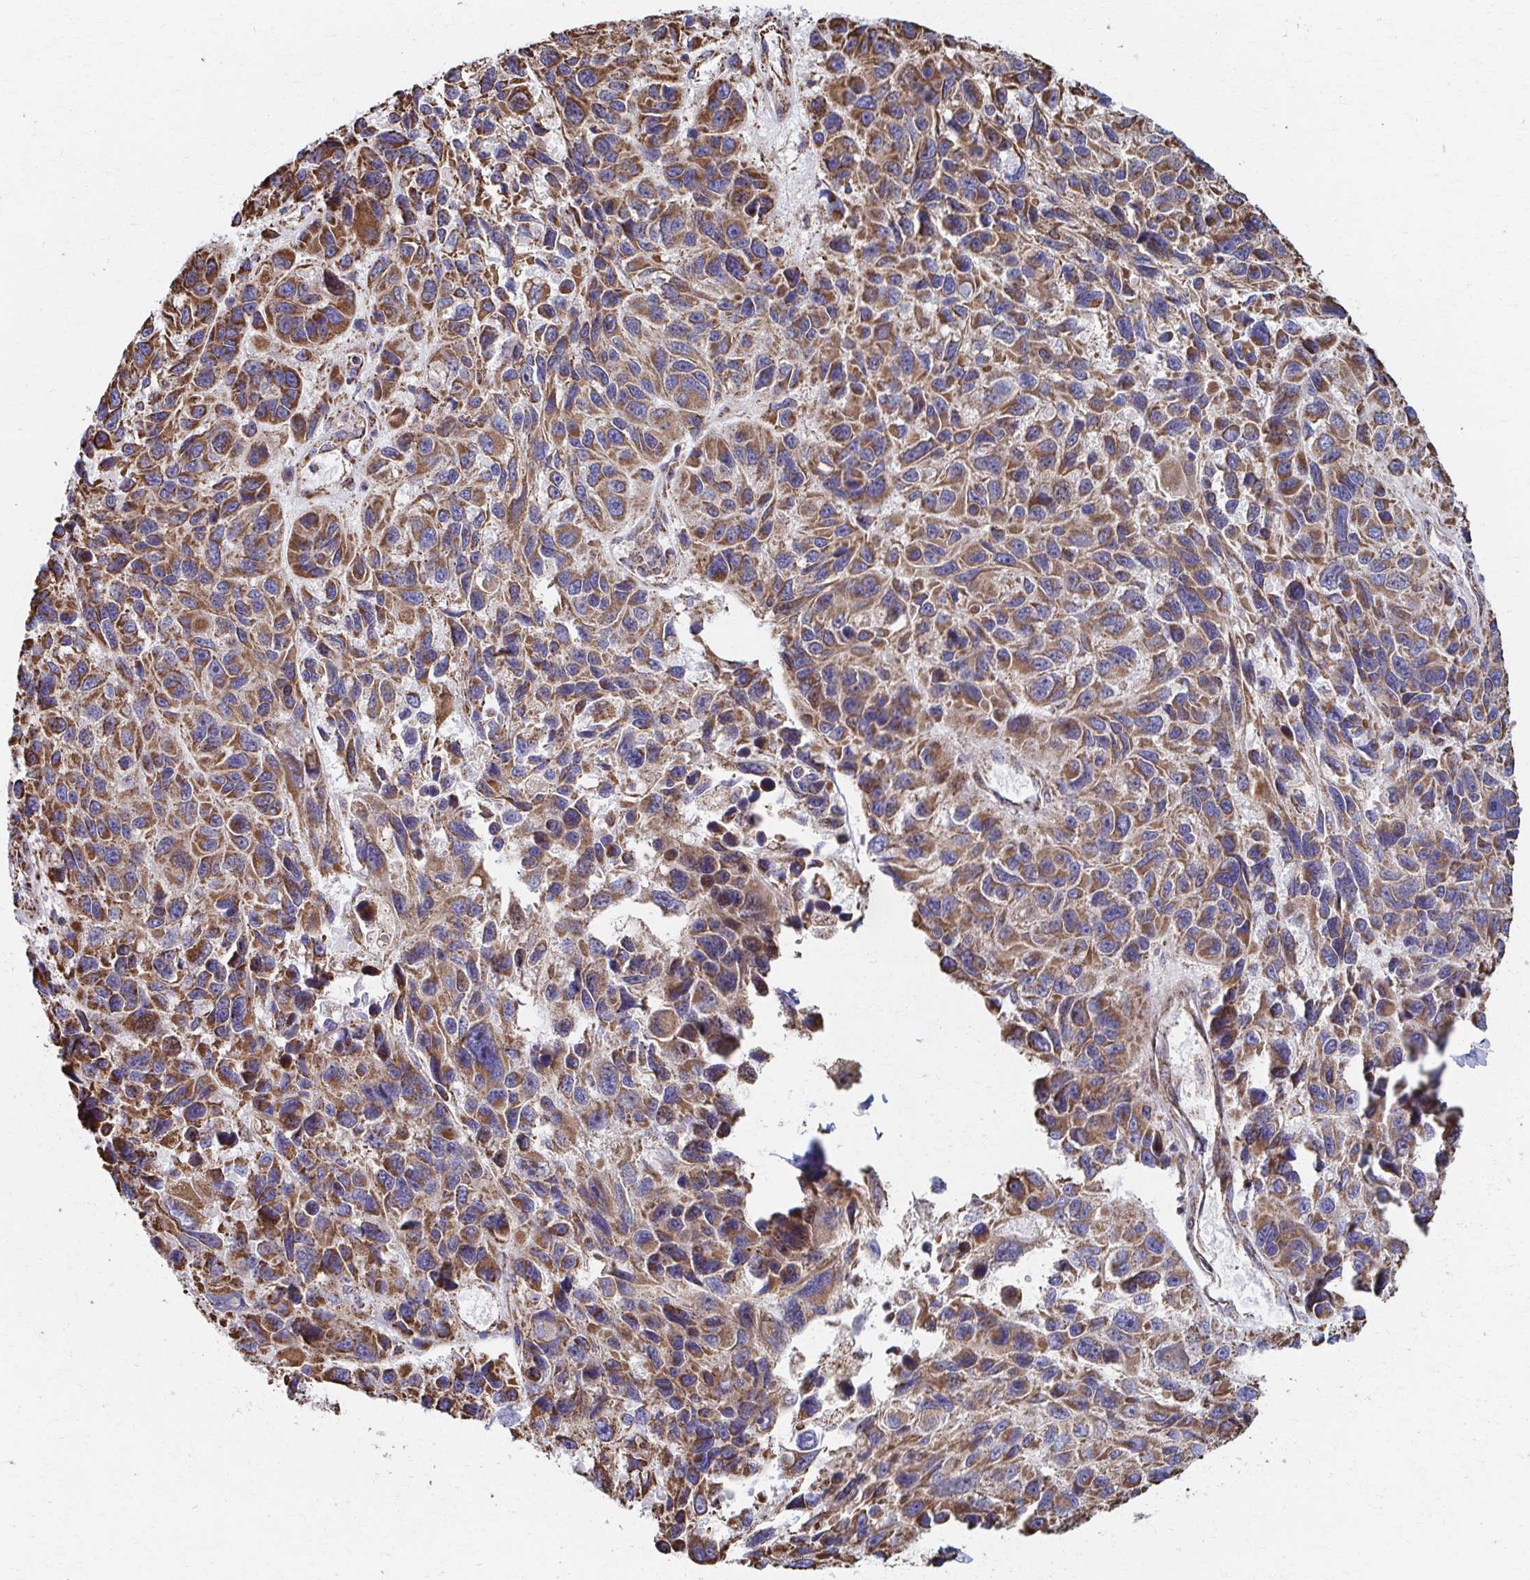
{"staining": {"intensity": "moderate", "quantity": ">75%", "location": "cytoplasmic/membranous"}, "tissue": "melanoma", "cell_type": "Tumor cells", "image_type": "cancer", "snomed": [{"axis": "morphology", "description": "Malignant melanoma, NOS"}, {"axis": "topography", "description": "Skin"}], "caption": "Moderate cytoplasmic/membranous protein staining is present in approximately >75% of tumor cells in malignant melanoma. (Stains: DAB in brown, nuclei in blue, Microscopy: brightfield microscopy at high magnification).", "gene": "SAT1", "patient": {"sex": "male", "age": 53}}